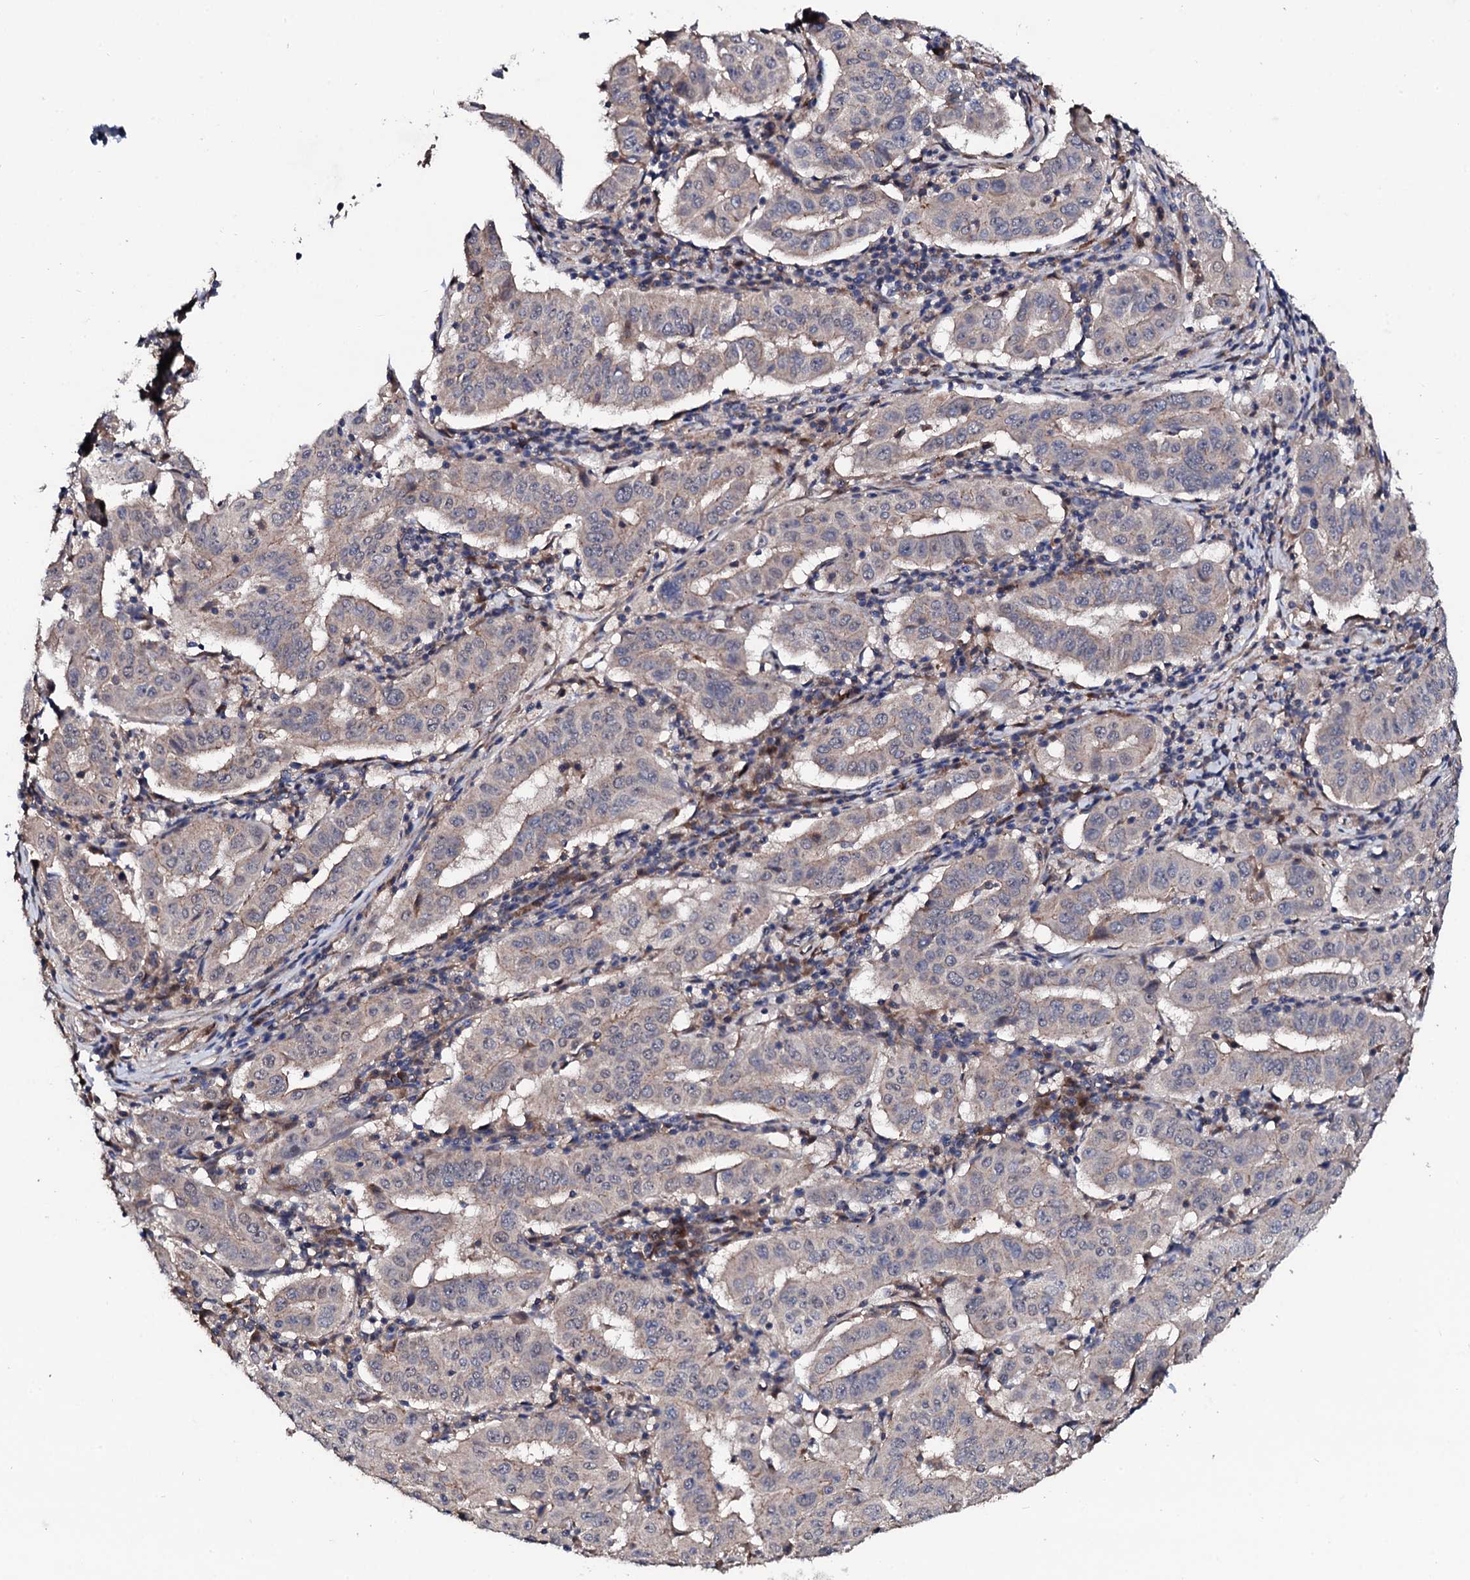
{"staining": {"intensity": "weak", "quantity": "<25%", "location": "cytoplasmic/membranous"}, "tissue": "pancreatic cancer", "cell_type": "Tumor cells", "image_type": "cancer", "snomed": [{"axis": "morphology", "description": "Adenocarcinoma, NOS"}, {"axis": "topography", "description": "Pancreas"}], "caption": "Pancreatic cancer (adenocarcinoma) stained for a protein using immunohistochemistry shows no positivity tumor cells.", "gene": "IP6K1", "patient": {"sex": "male", "age": 63}}